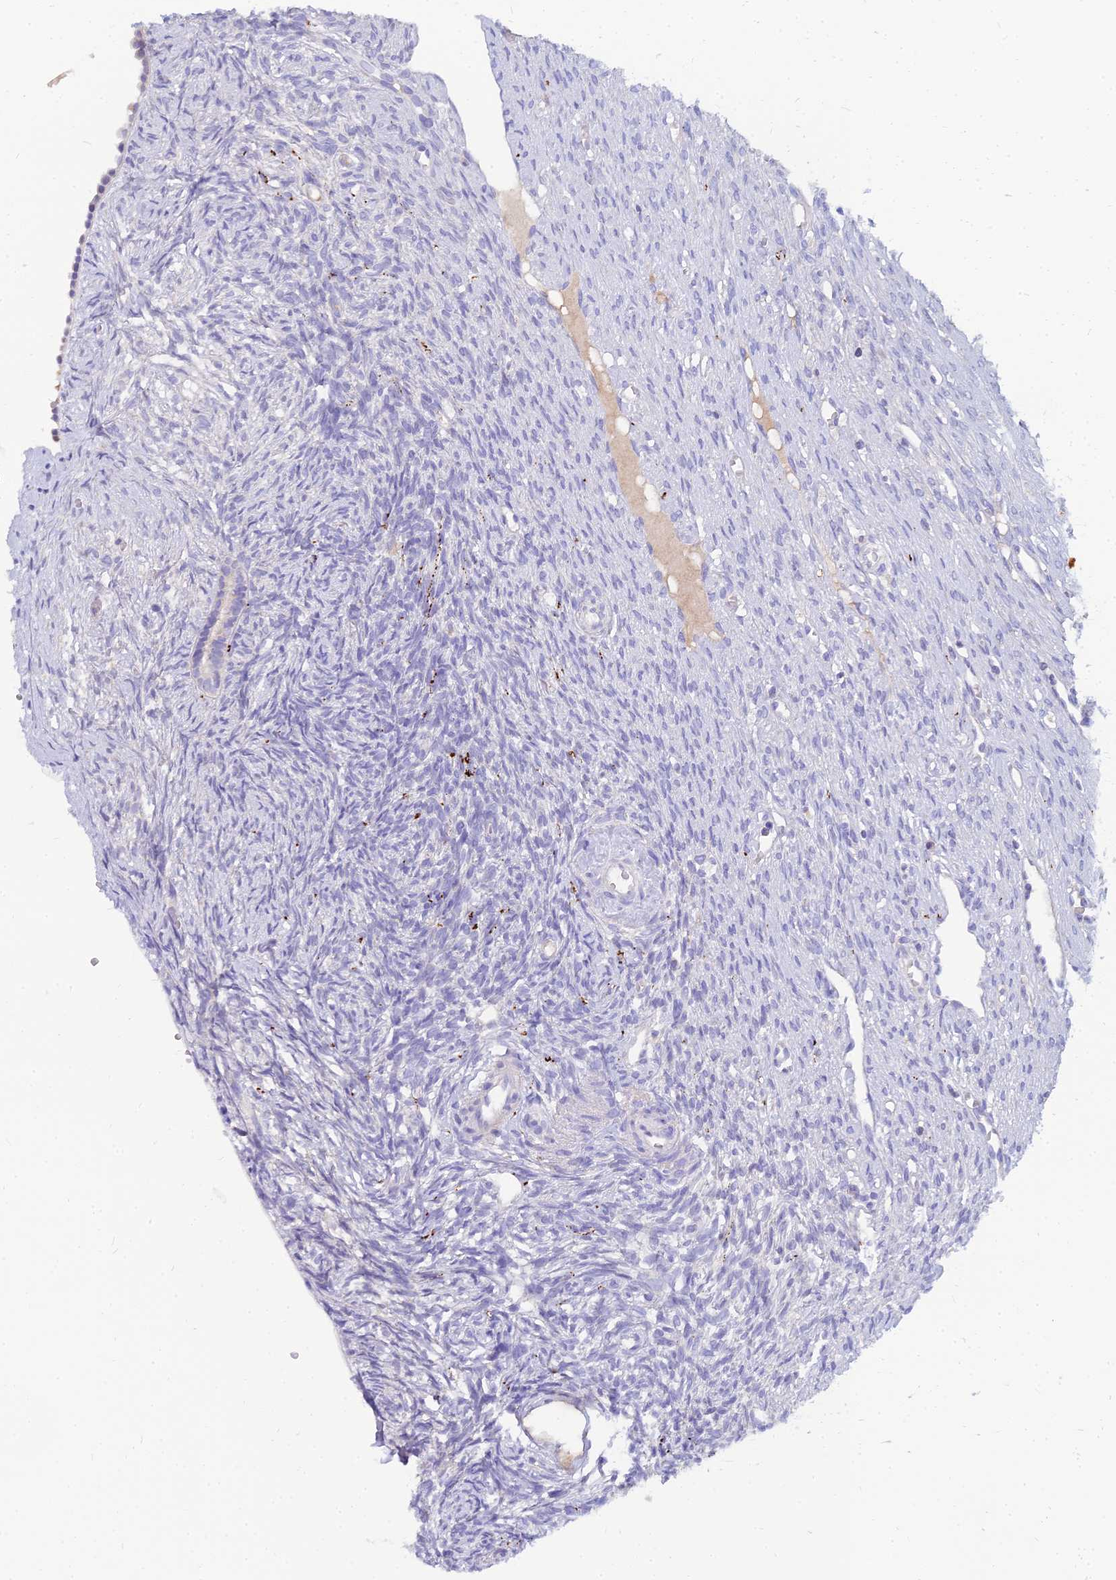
{"staining": {"intensity": "negative", "quantity": "none", "location": "none"}, "tissue": "ovary", "cell_type": "Follicle cells", "image_type": "normal", "snomed": [{"axis": "morphology", "description": "Normal tissue, NOS"}, {"axis": "topography", "description": "Ovary"}], "caption": "The immunohistochemistry photomicrograph has no significant expression in follicle cells of ovary.", "gene": "NPY", "patient": {"sex": "female", "age": 51}}